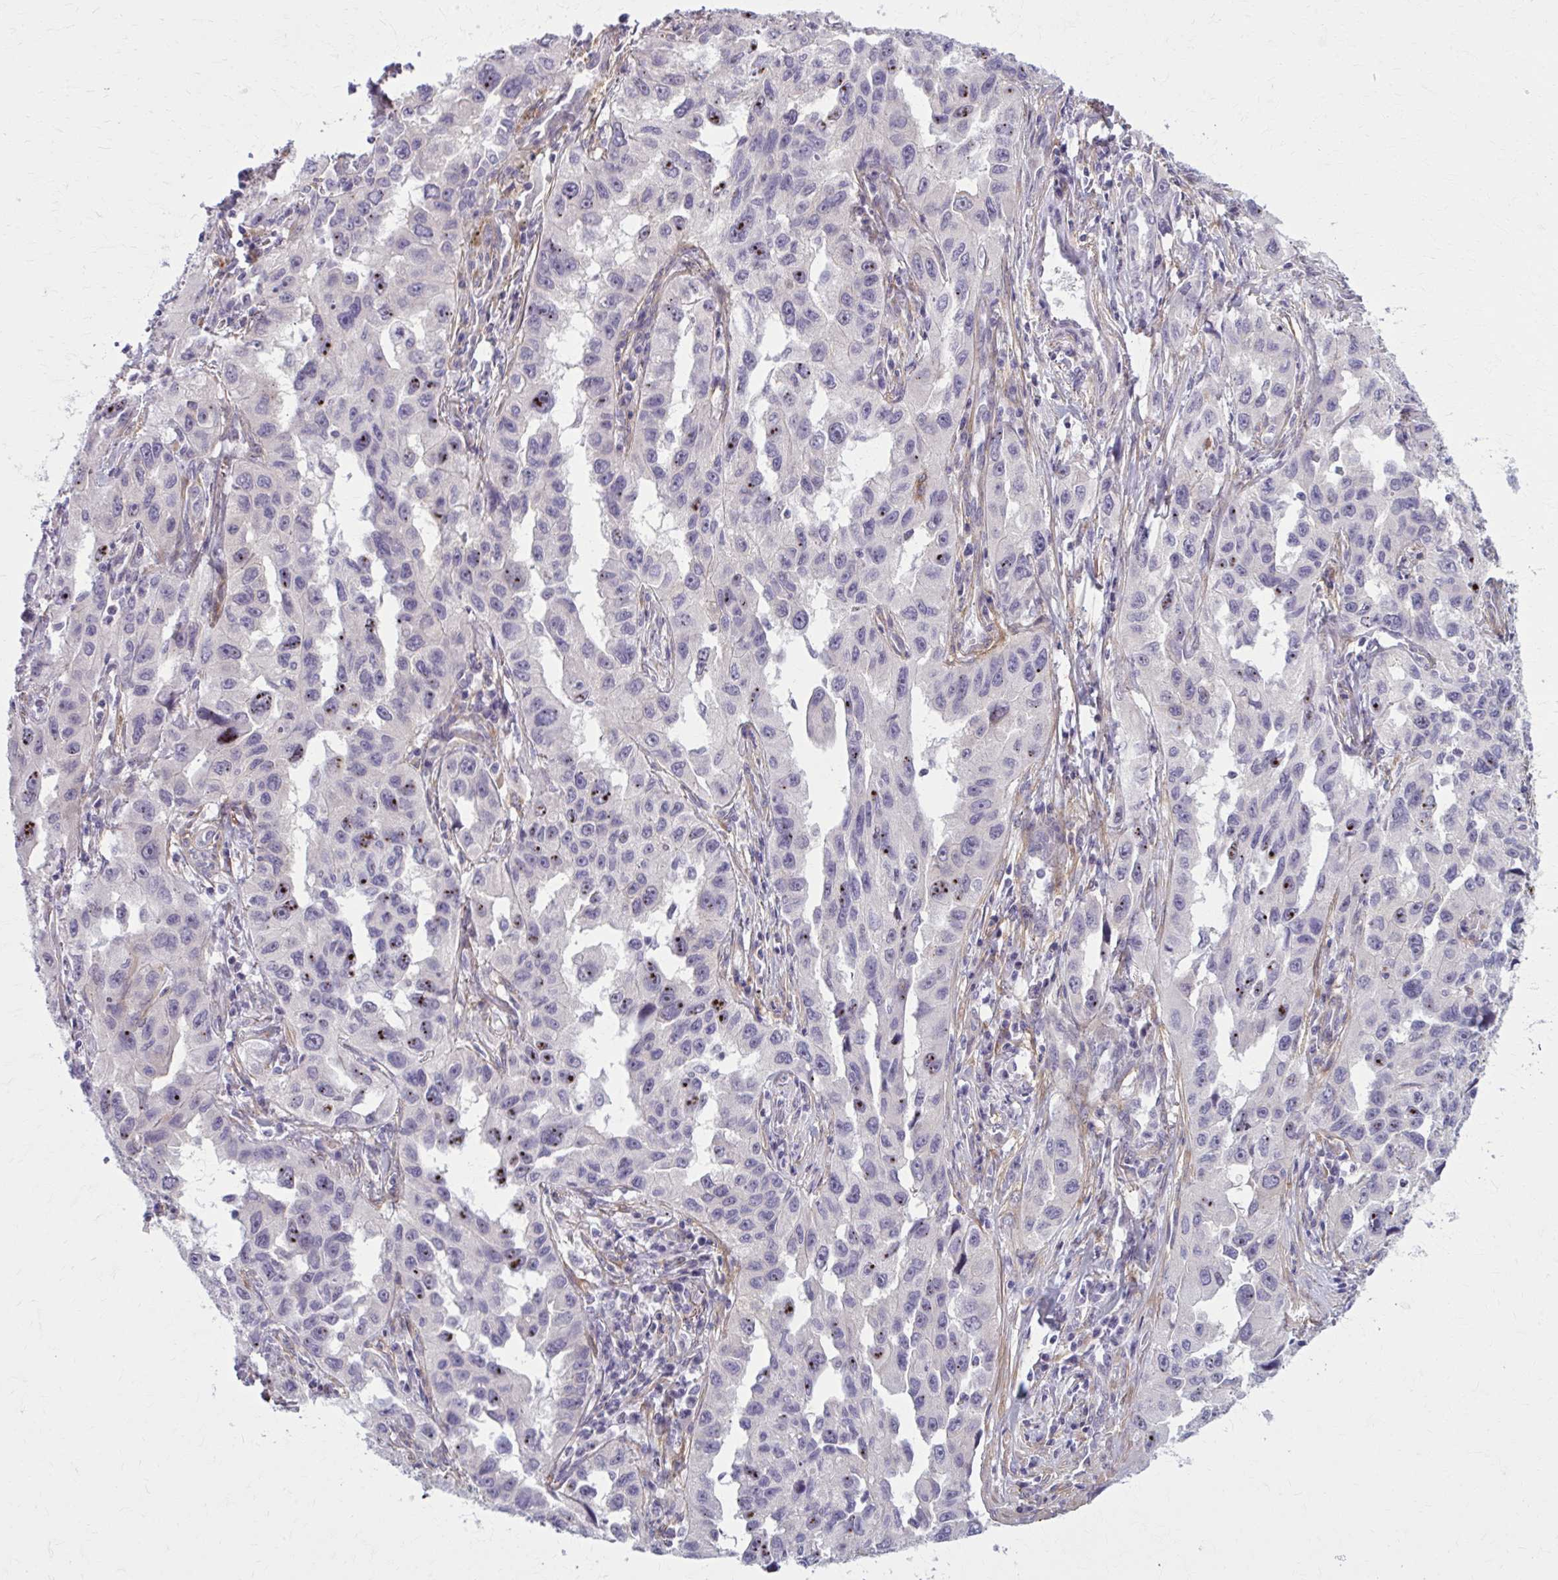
{"staining": {"intensity": "moderate", "quantity": "<25%", "location": "nuclear"}, "tissue": "lung cancer", "cell_type": "Tumor cells", "image_type": "cancer", "snomed": [{"axis": "morphology", "description": "Adenocarcinoma, NOS"}, {"axis": "topography", "description": "Lung"}], "caption": "Immunohistochemical staining of human lung cancer displays low levels of moderate nuclear protein expression in about <25% of tumor cells. The protein of interest is stained brown, and the nuclei are stained in blue (DAB (3,3'-diaminobenzidine) IHC with brightfield microscopy, high magnification).", "gene": "NUMBL", "patient": {"sex": "female", "age": 73}}